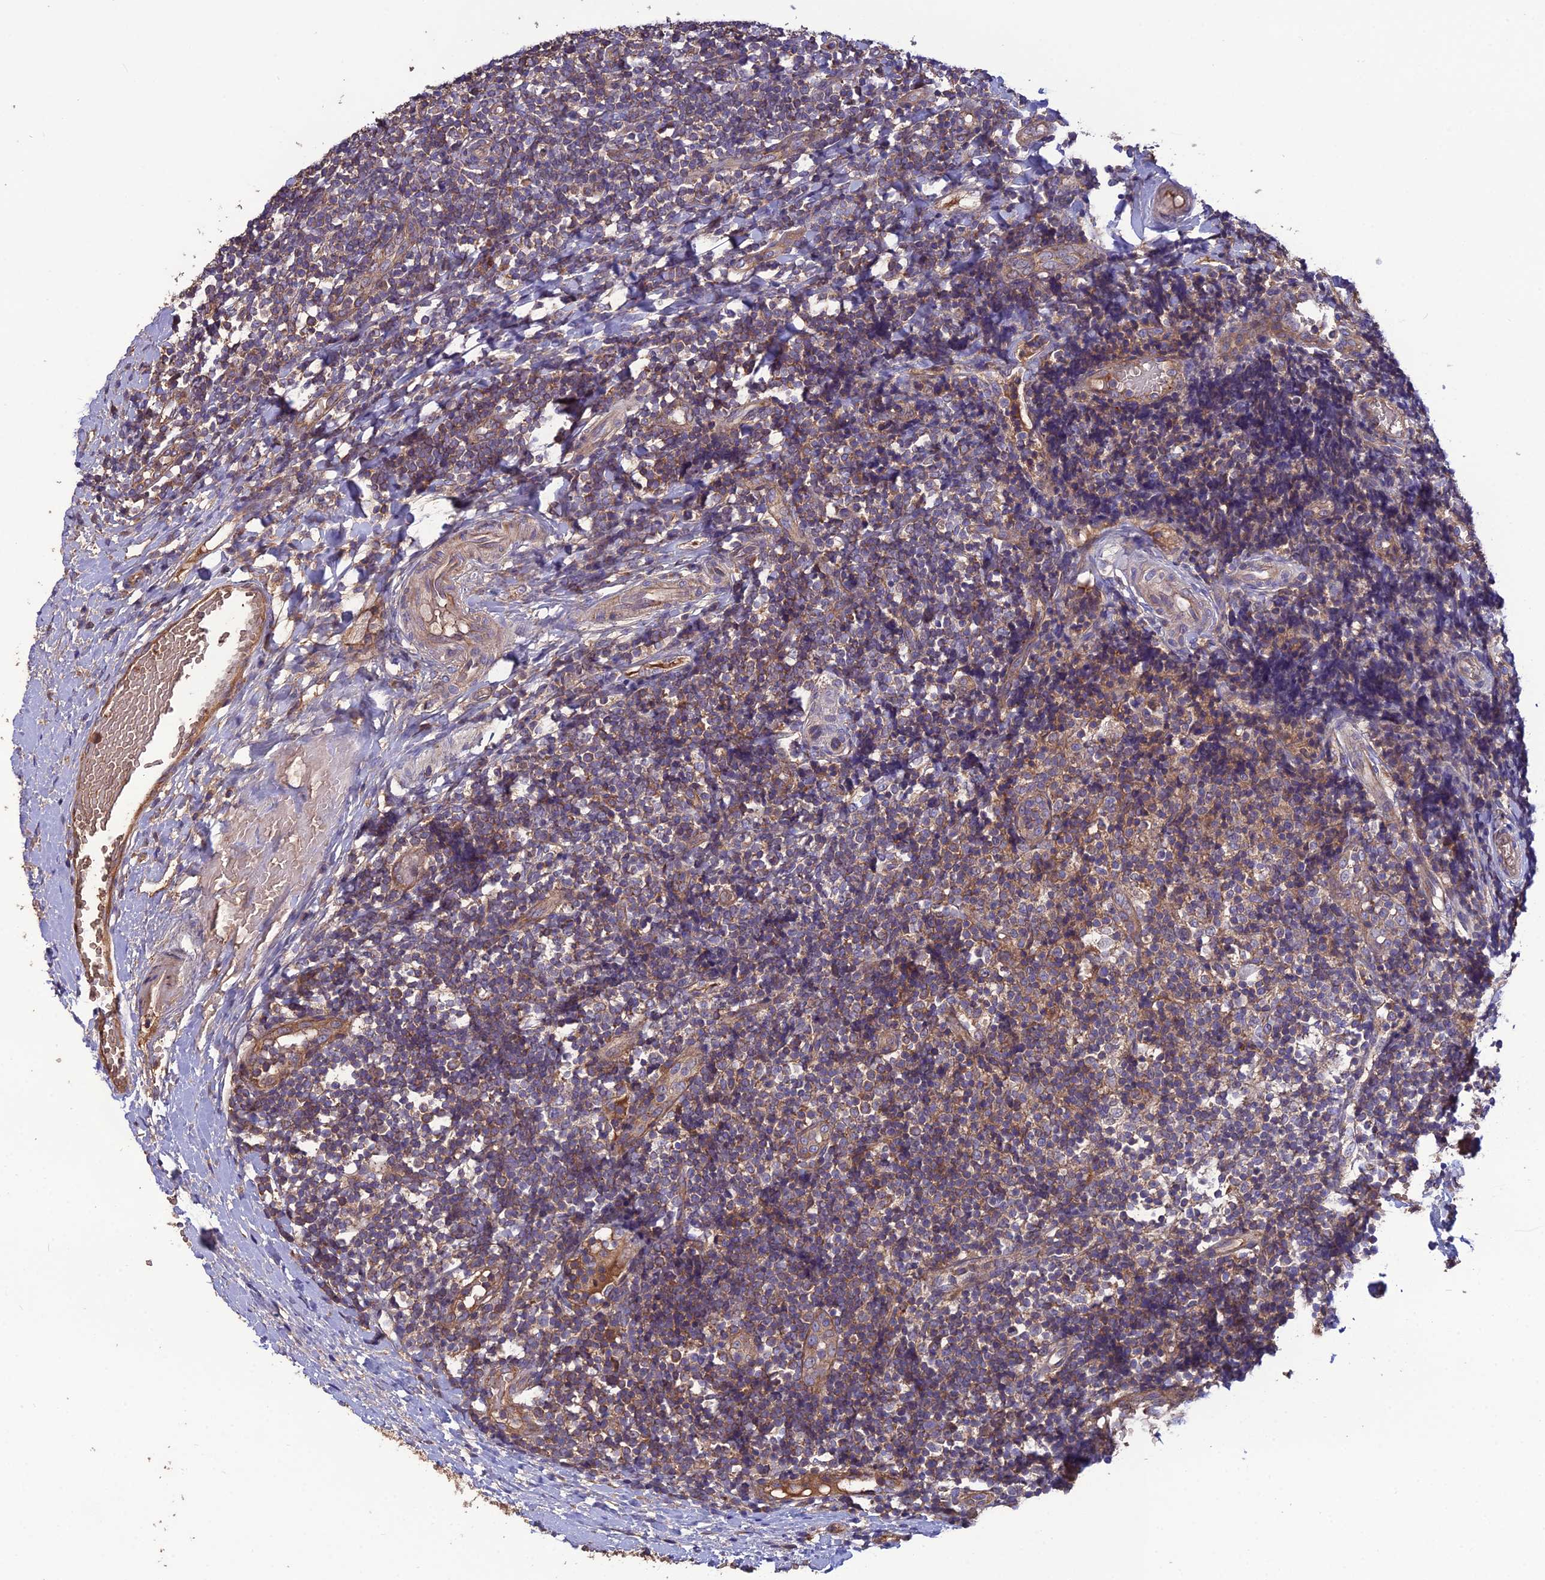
{"staining": {"intensity": "weak", "quantity": "25%-75%", "location": "cytoplasmic/membranous"}, "tissue": "tonsil", "cell_type": "Germinal center cells", "image_type": "normal", "snomed": [{"axis": "morphology", "description": "Normal tissue, NOS"}, {"axis": "topography", "description": "Tonsil"}], "caption": "There is low levels of weak cytoplasmic/membranous expression in germinal center cells of unremarkable tonsil, as demonstrated by immunohistochemical staining (brown color).", "gene": "GALR2", "patient": {"sex": "female", "age": 19}}